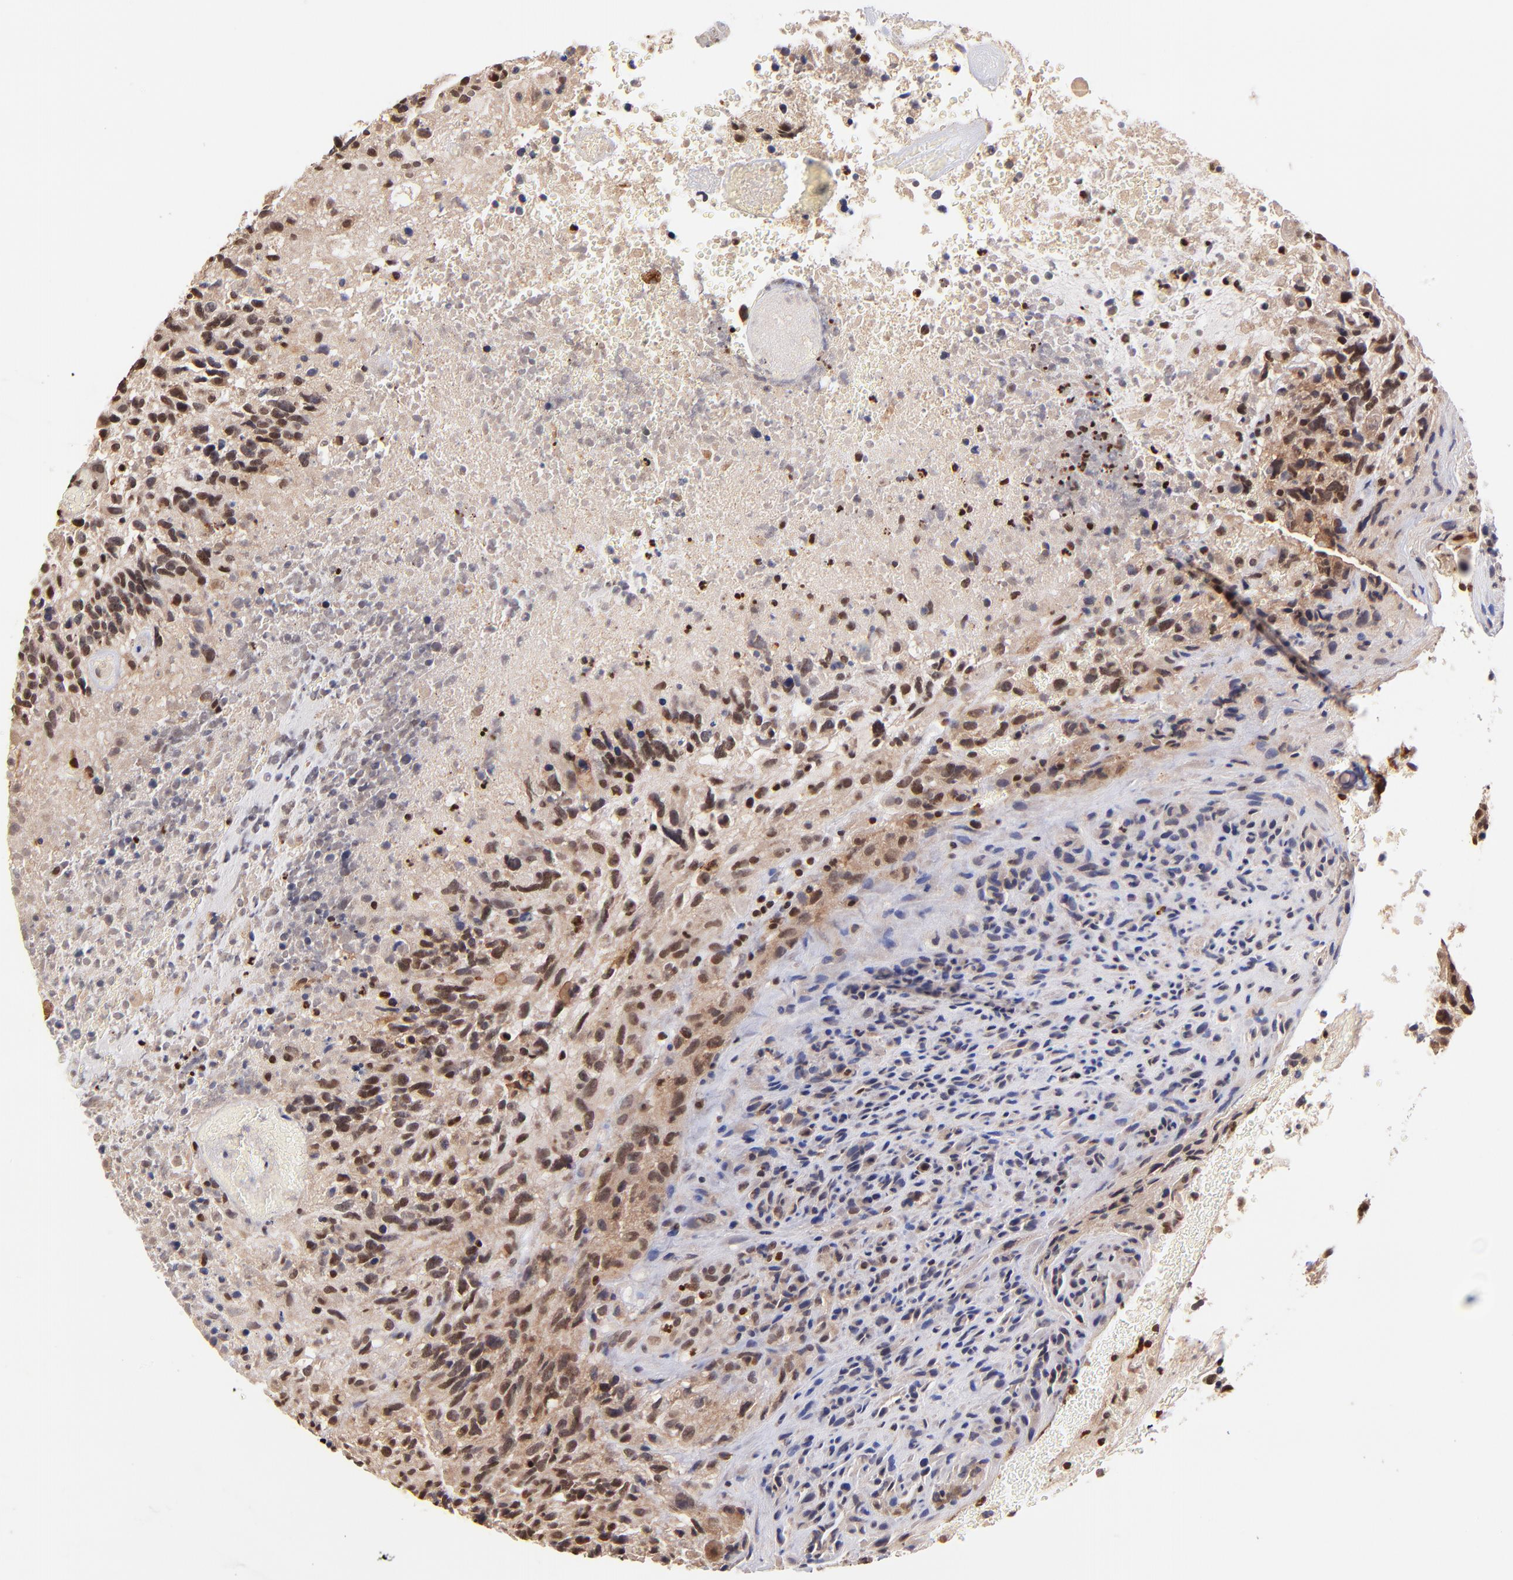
{"staining": {"intensity": "strong", "quantity": ">75%", "location": "nuclear"}, "tissue": "glioma", "cell_type": "Tumor cells", "image_type": "cancer", "snomed": [{"axis": "morphology", "description": "Glioma, malignant, High grade"}, {"axis": "topography", "description": "Brain"}], "caption": "Immunohistochemistry (IHC) of human glioma exhibits high levels of strong nuclear staining in about >75% of tumor cells. (Stains: DAB (3,3'-diaminobenzidine) in brown, nuclei in blue, Microscopy: brightfield microscopy at high magnification).", "gene": "WDR25", "patient": {"sex": "male", "age": 72}}